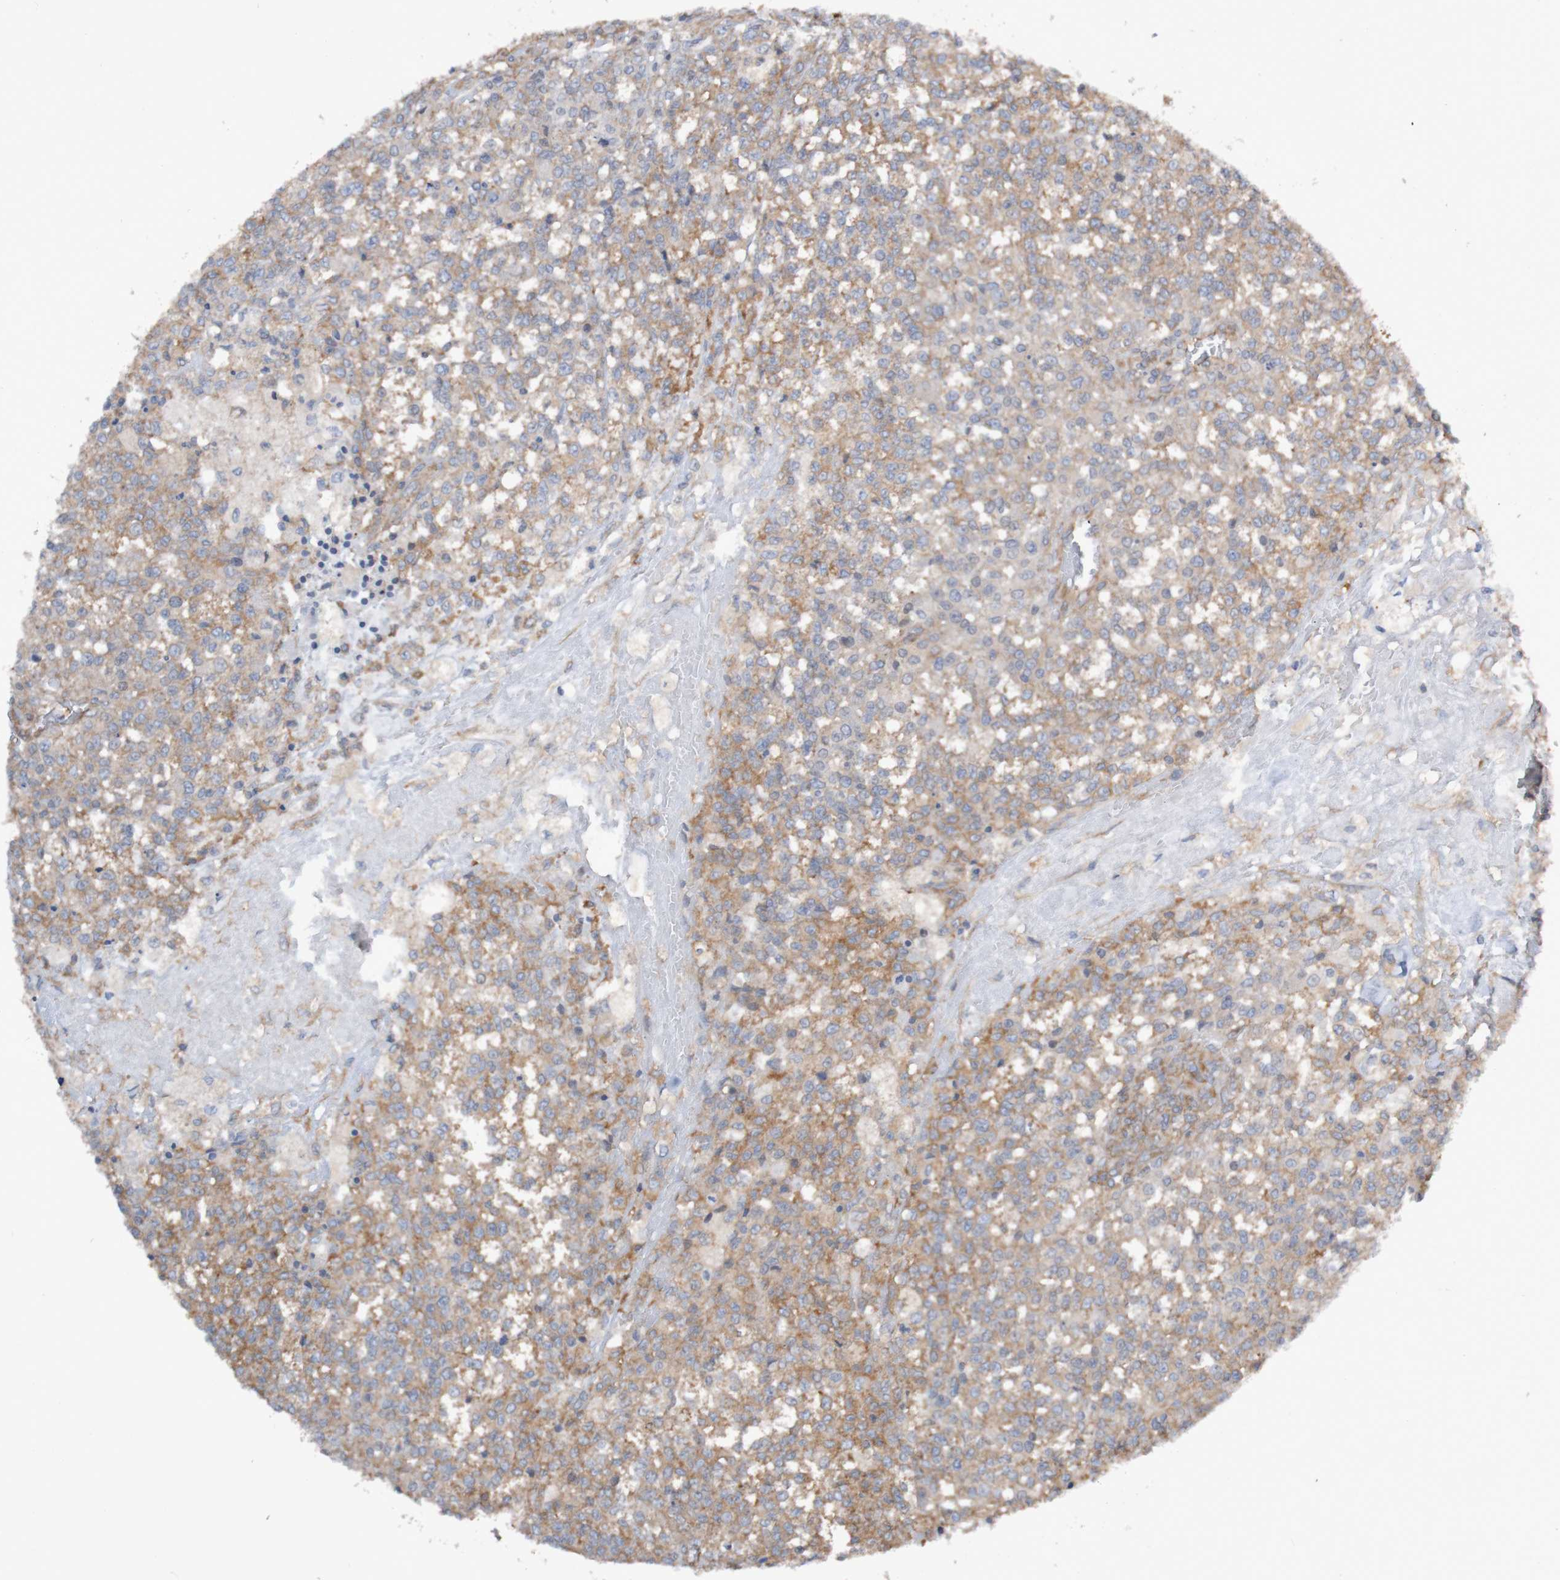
{"staining": {"intensity": "weak", "quantity": ">75%", "location": "cytoplasmic/membranous"}, "tissue": "testis cancer", "cell_type": "Tumor cells", "image_type": "cancer", "snomed": [{"axis": "morphology", "description": "Seminoma, NOS"}, {"axis": "topography", "description": "Testis"}], "caption": "Testis cancer stained for a protein (brown) exhibits weak cytoplasmic/membranous positive positivity in about >75% of tumor cells.", "gene": "LRRC47", "patient": {"sex": "male", "age": 59}}